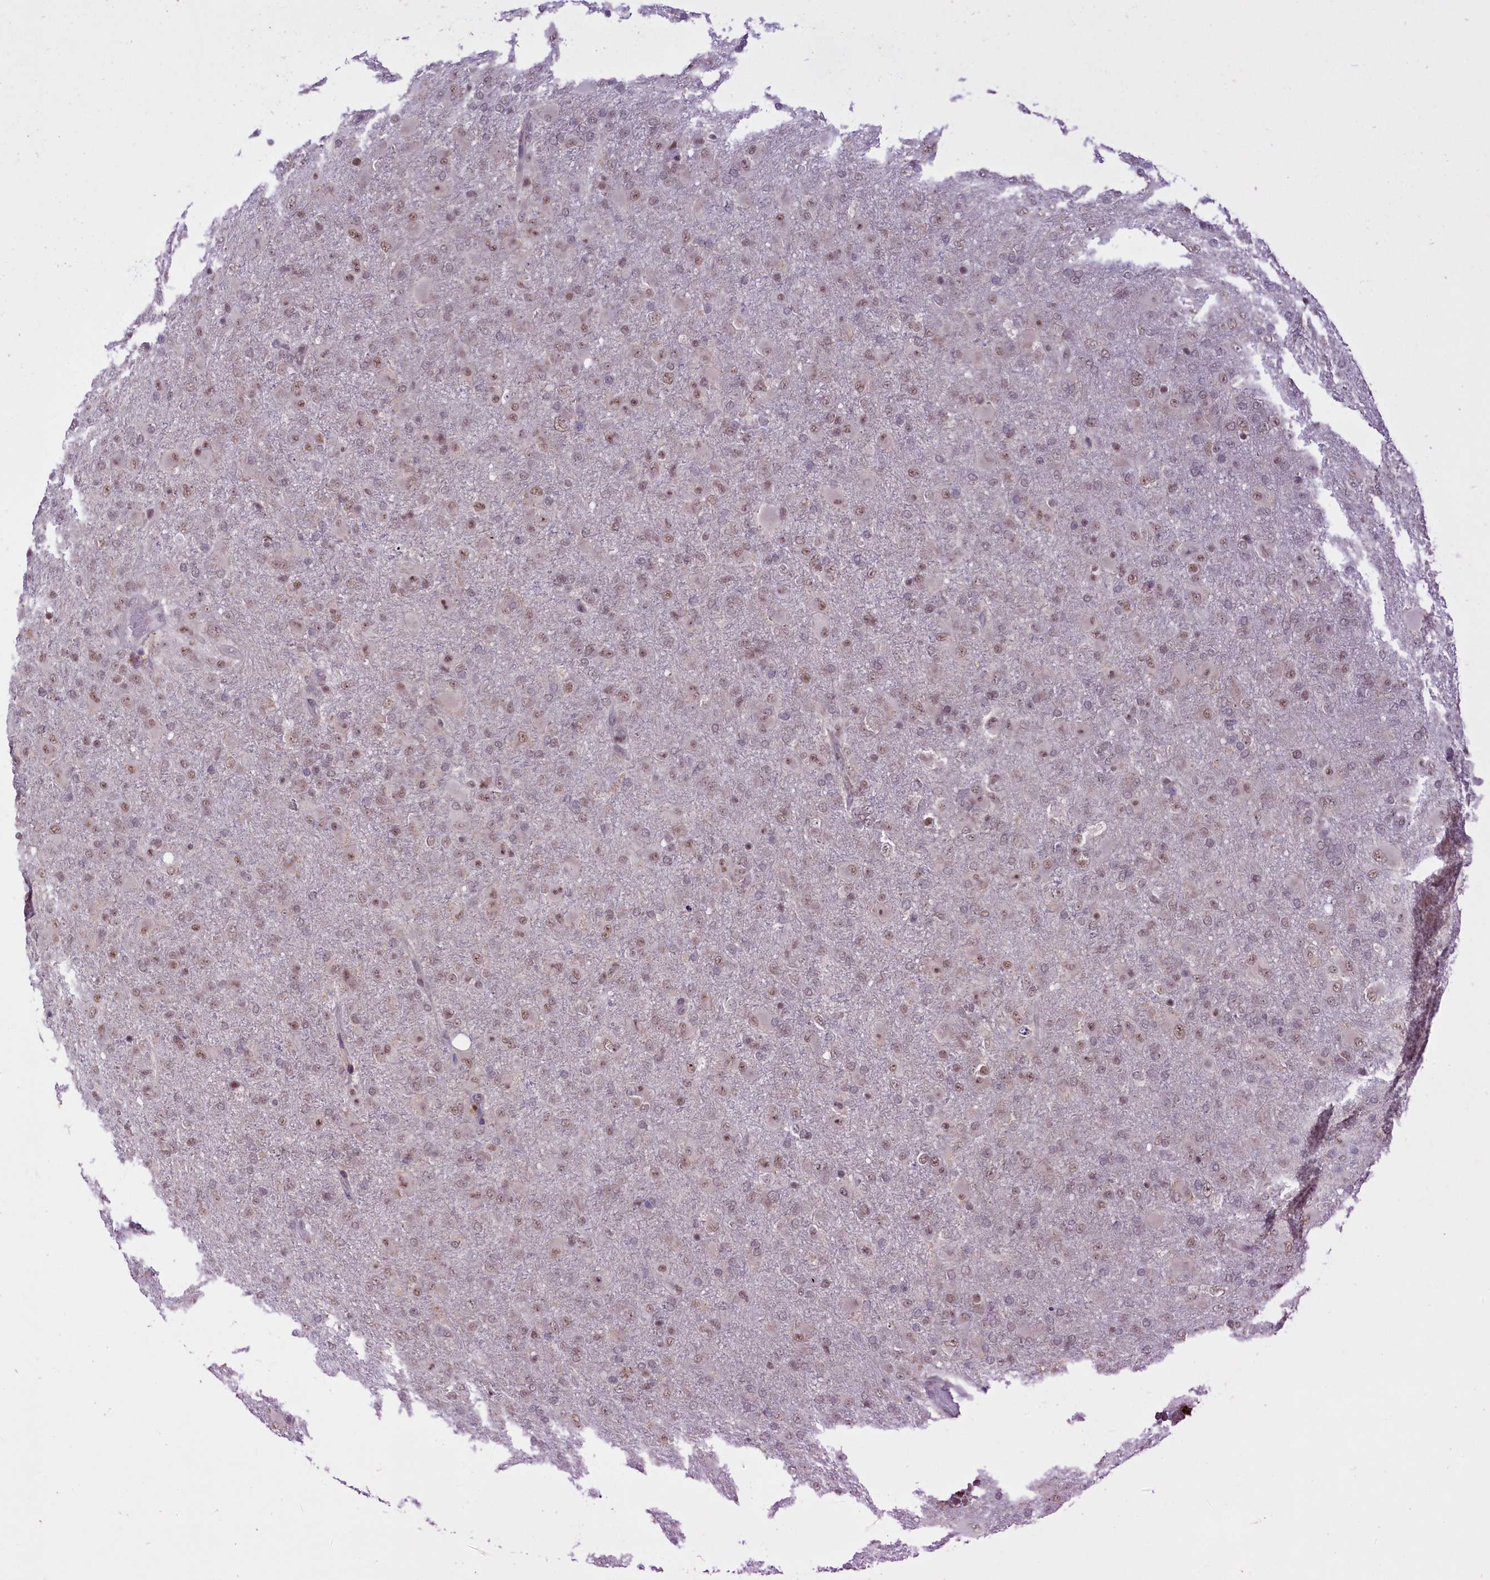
{"staining": {"intensity": "weak", "quantity": "25%-75%", "location": "nuclear"}, "tissue": "glioma", "cell_type": "Tumor cells", "image_type": "cancer", "snomed": [{"axis": "morphology", "description": "Glioma, malignant, Low grade"}, {"axis": "topography", "description": "Brain"}], "caption": "IHC (DAB) staining of human low-grade glioma (malignant) shows weak nuclear protein expression in approximately 25%-75% of tumor cells.", "gene": "ANKS3", "patient": {"sex": "male", "age": 65}}